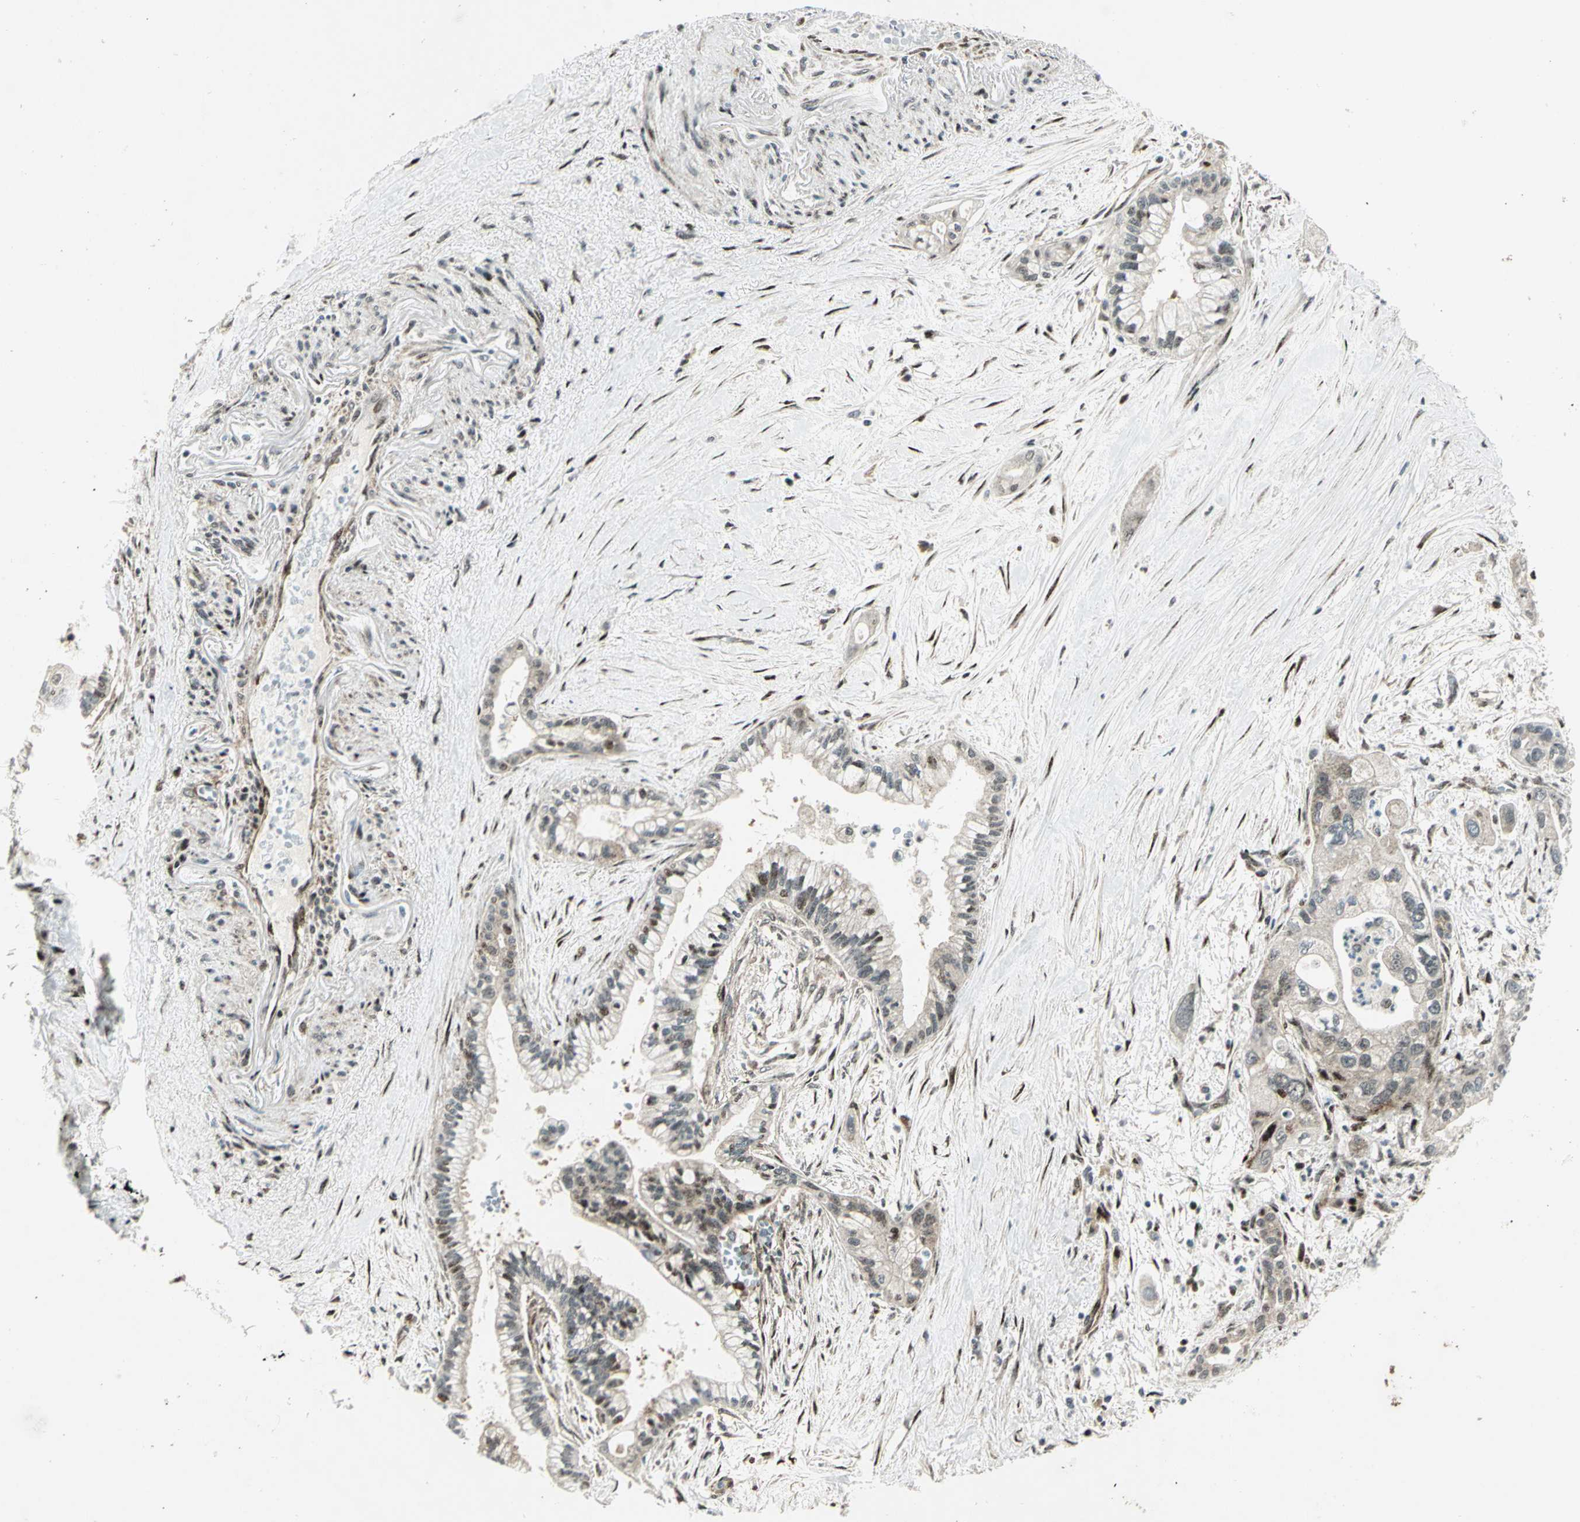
{"staining": {"intensity": "moderate", "quantity": "25%-75%", "location": "cytoplasmic/membranous,nuclear"}, "tissue": "pancreatic cancer", "cell_type": "Tumor cells", "image_type": "cancer", "snomed": [{"axis": "morphology", "description": "Adenocarcinoma, NOS"}, {"axis": "topography", "description": "Pancreas"}], "caption": "This is an image of immunohistochemistry (IHC) staining of adenocarcinoma (pancreatic), which shows moderate positivity in the cytoplasmic/membranous and nuclear of tumor cells.", "gene": "COPS5", "patient": {"sex": "male", "age": 70}}